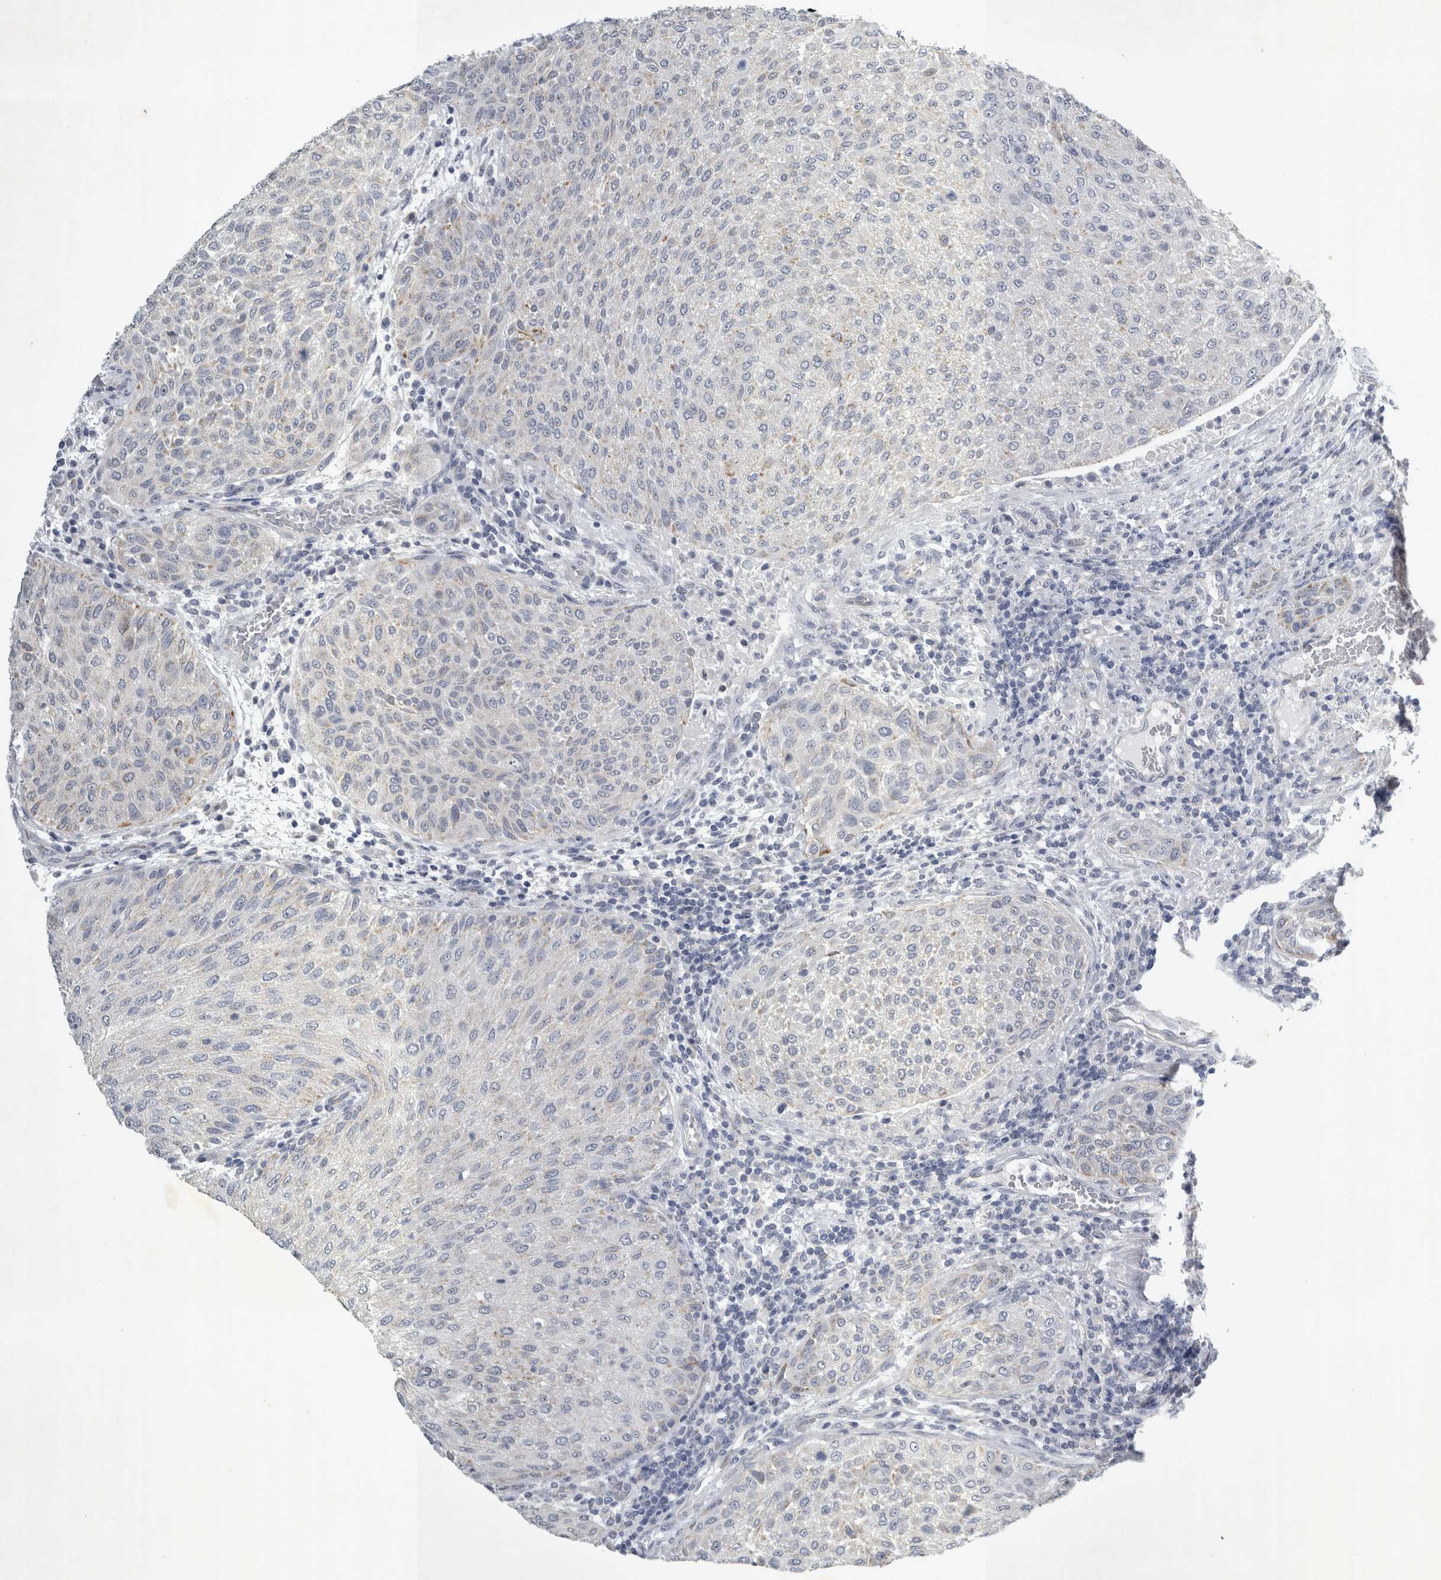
{"staining": {"intensity": "weak", "quantity": "<25%", "location": "cytoplasmic/membranous"}, "tissue": "urothelial cancer", "cell_type": "Tumor cells", "image_type": "cancer", "snomed": [{"axis": "morphology", "description": "Urothelial carcinoma, Low grade"}, {"axis": "morphology", "description": "Urothelial carcinoma, High grade"}, {"axis": "topography", "description": "Urinary bladder"}], "caption": "DAB immunohistochemical staining of urothelial cancer demonstrates no significant staining in tumor cells.", "gene": "FXYD7", "patient": {"sex": "male", "age": 35}}